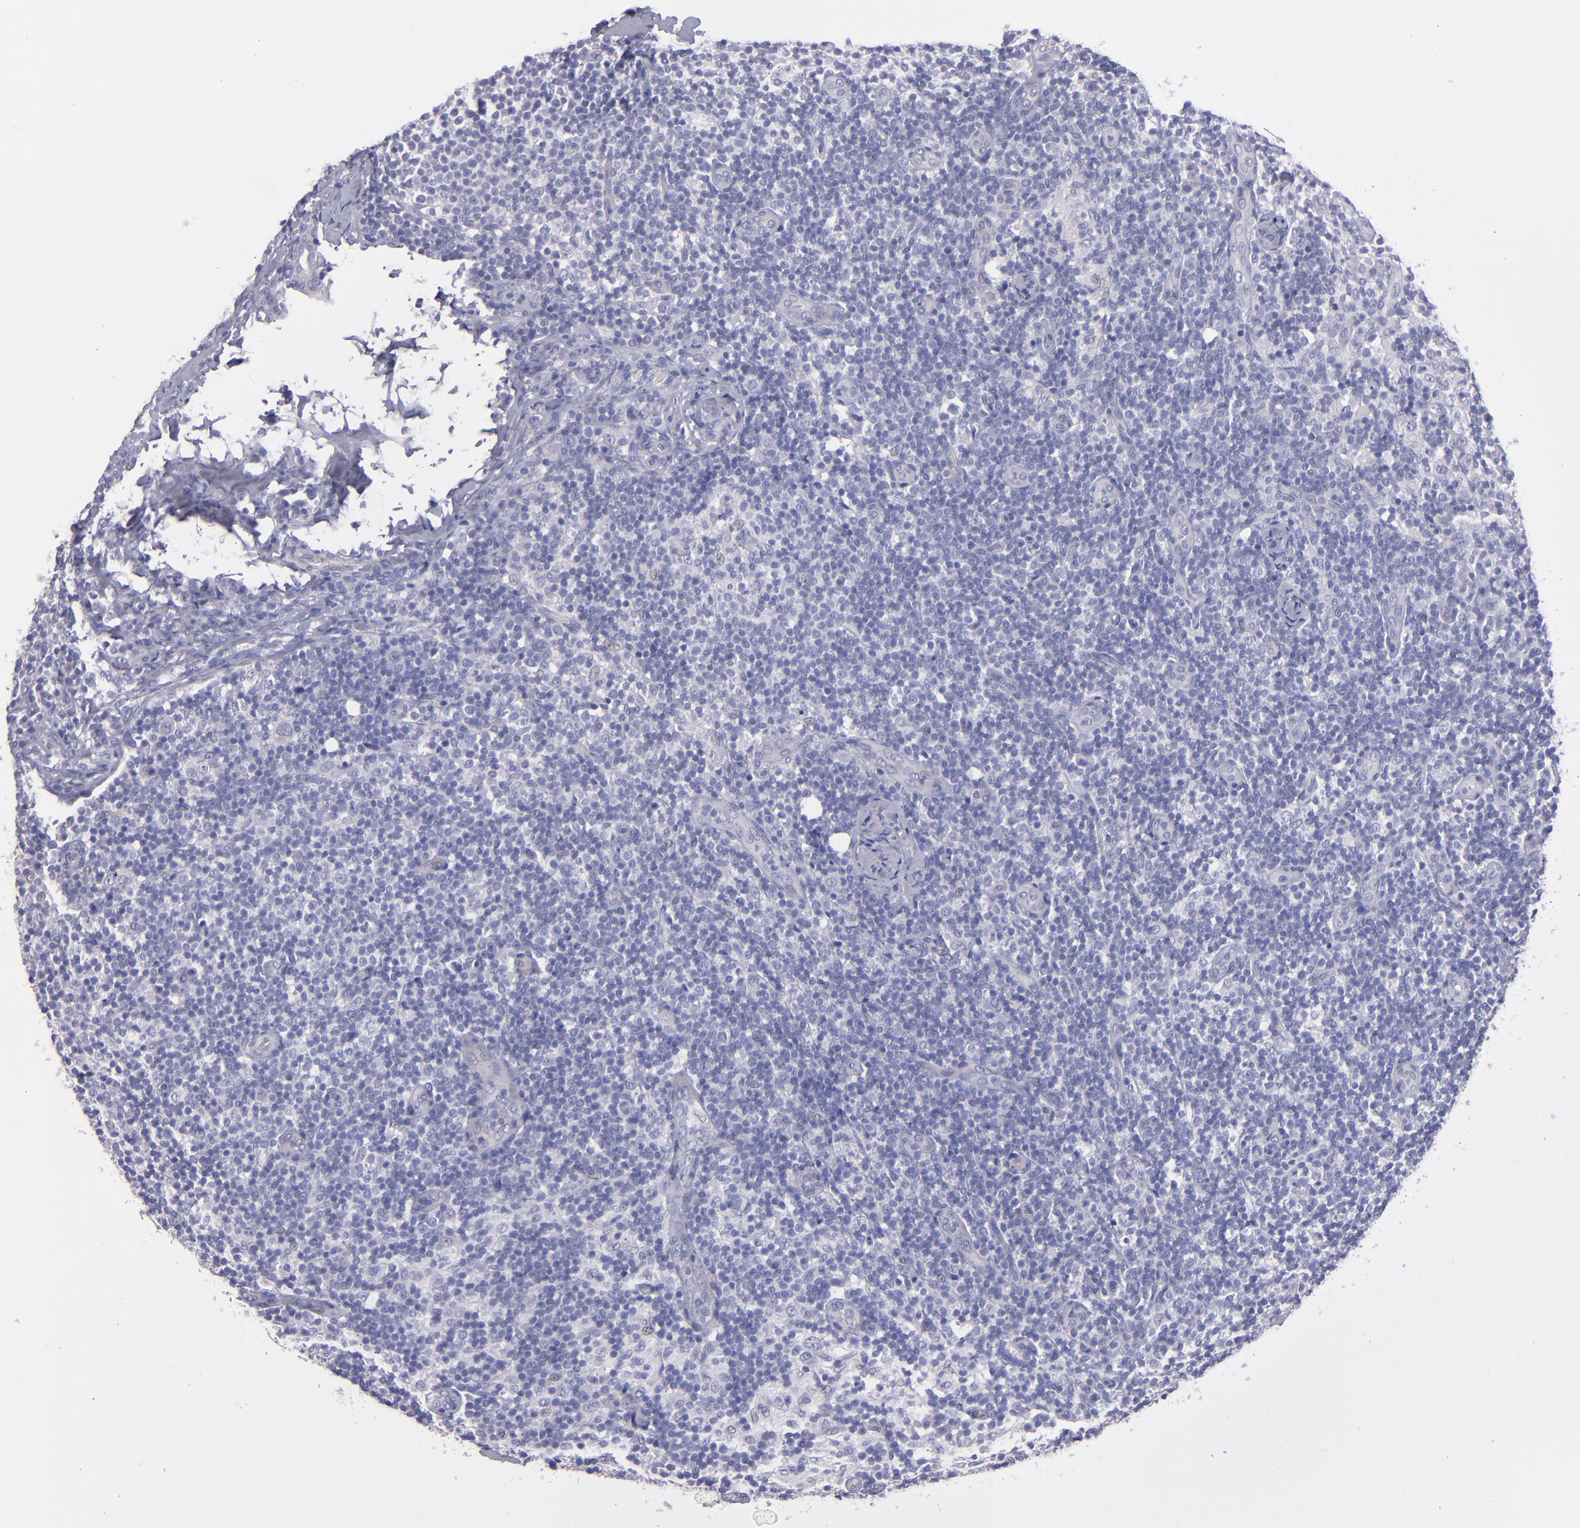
{"staining": {"intensity": "negative", "quantity": "none", "location": "none"}, "tissue": "lymph node", "cell_type": "Germinal center cells", "image_type": "normal", "snomed": [{"axis": "morphology", "description": "Normal tissue, NOS"}, {"axis": "morphology", "description": "Inflammation, NOS"}, {"axis": "topography", "description": "Lymph node"}], "caption": "IHC photomicrograph of benign lymph node stained for a protein (brown), which demonstrates no staining in germinal center cells.", "gene": "TG", "patient": {"sex": "male", "age": 46}}